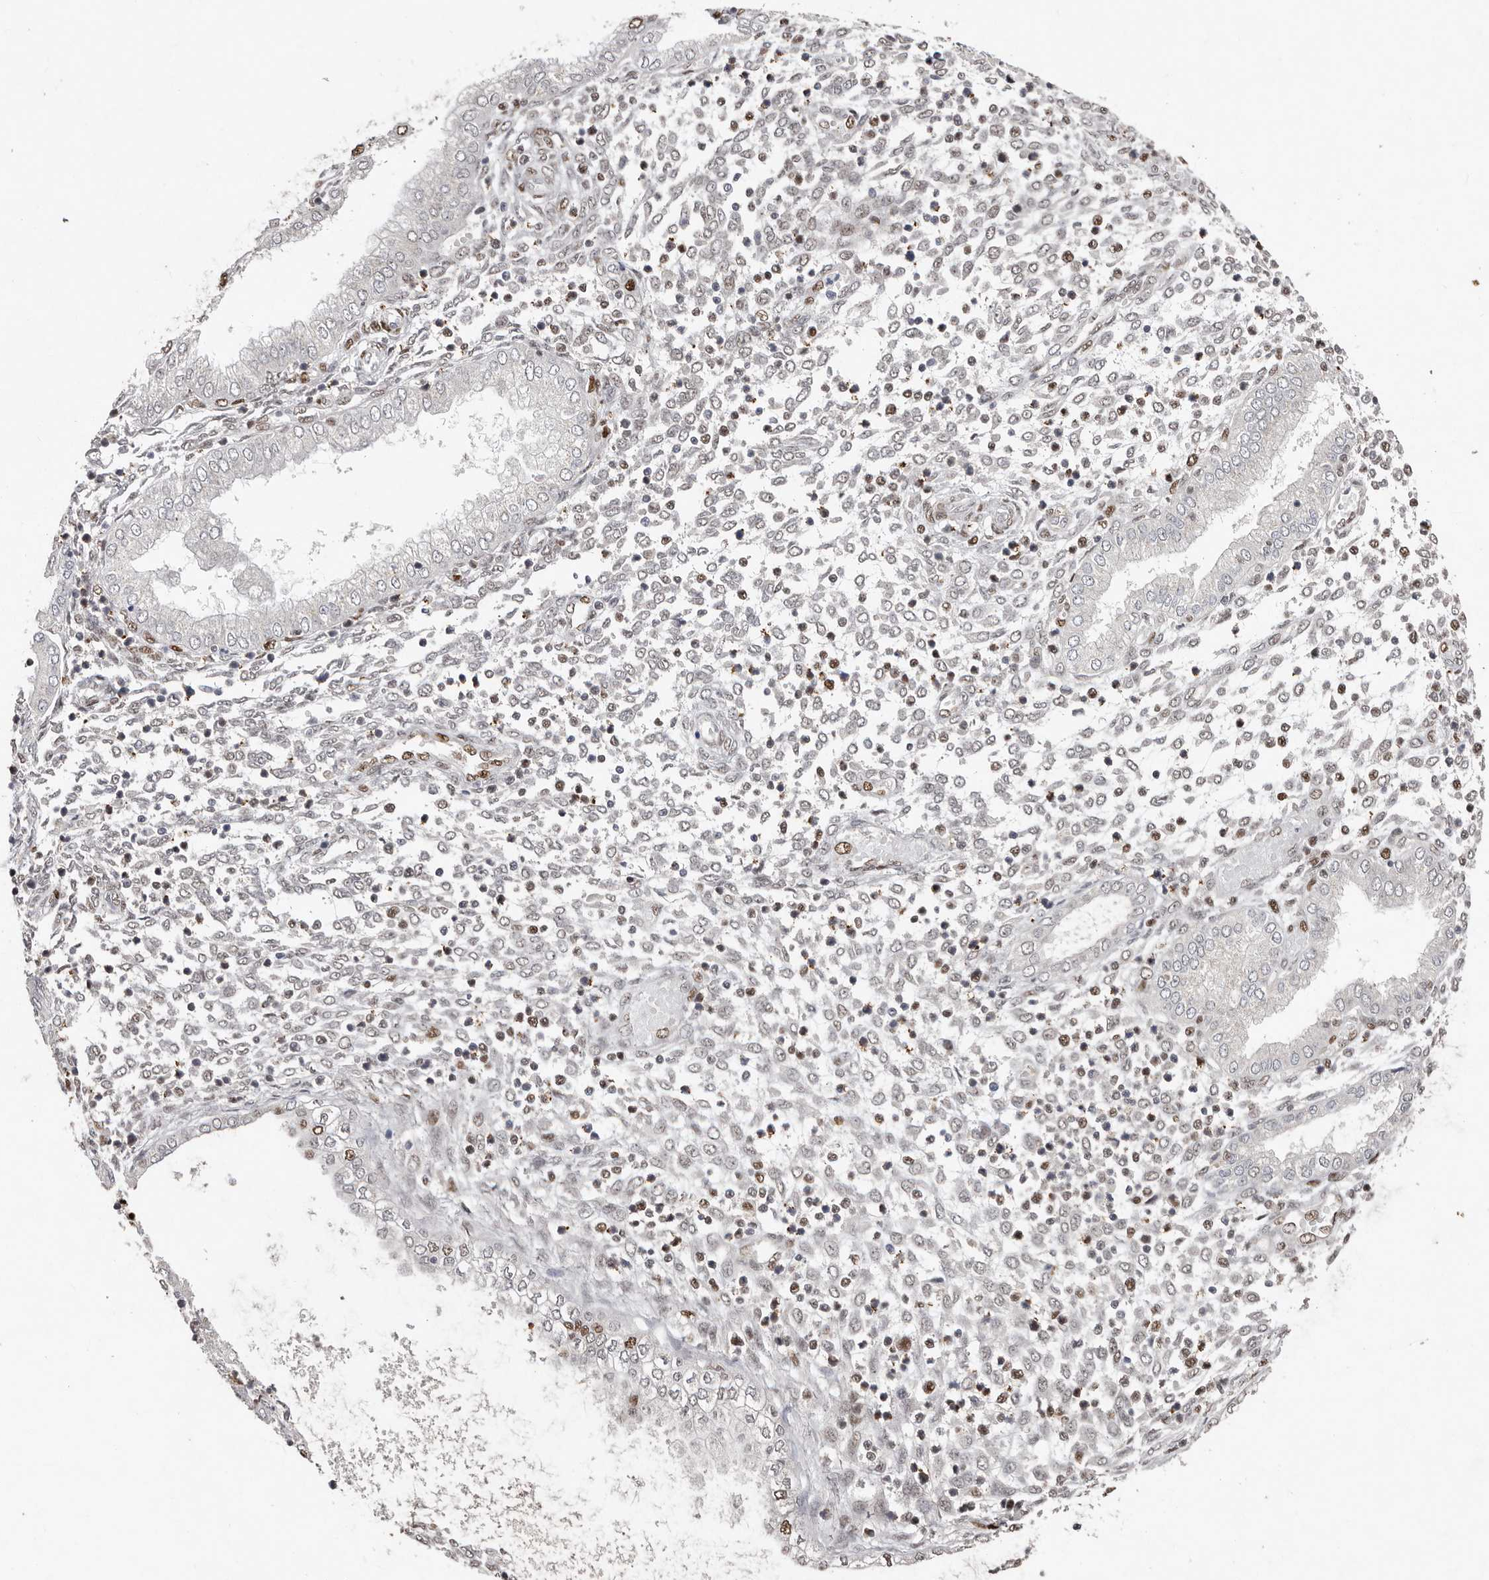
{"staining": {"intensity": "moderate", "quantity": "<25%", "location": "nuclear"}, "tissue": "endometrium", "cell_type": "Cells in endometrial stroma", "image_type": "normal", "snomed": [{"axis": "morphology", "description": "Normal tissue, NOS"}, {"axis": "topography", "description": "Endometrium"}], "caption": "A histopathology image of endometrium stained for a protein exhibits moderate nuclear brown staining in cells in endometrial stroma.", "gene": "KLF7", "patient": {"sex": "female", "age": 53}}